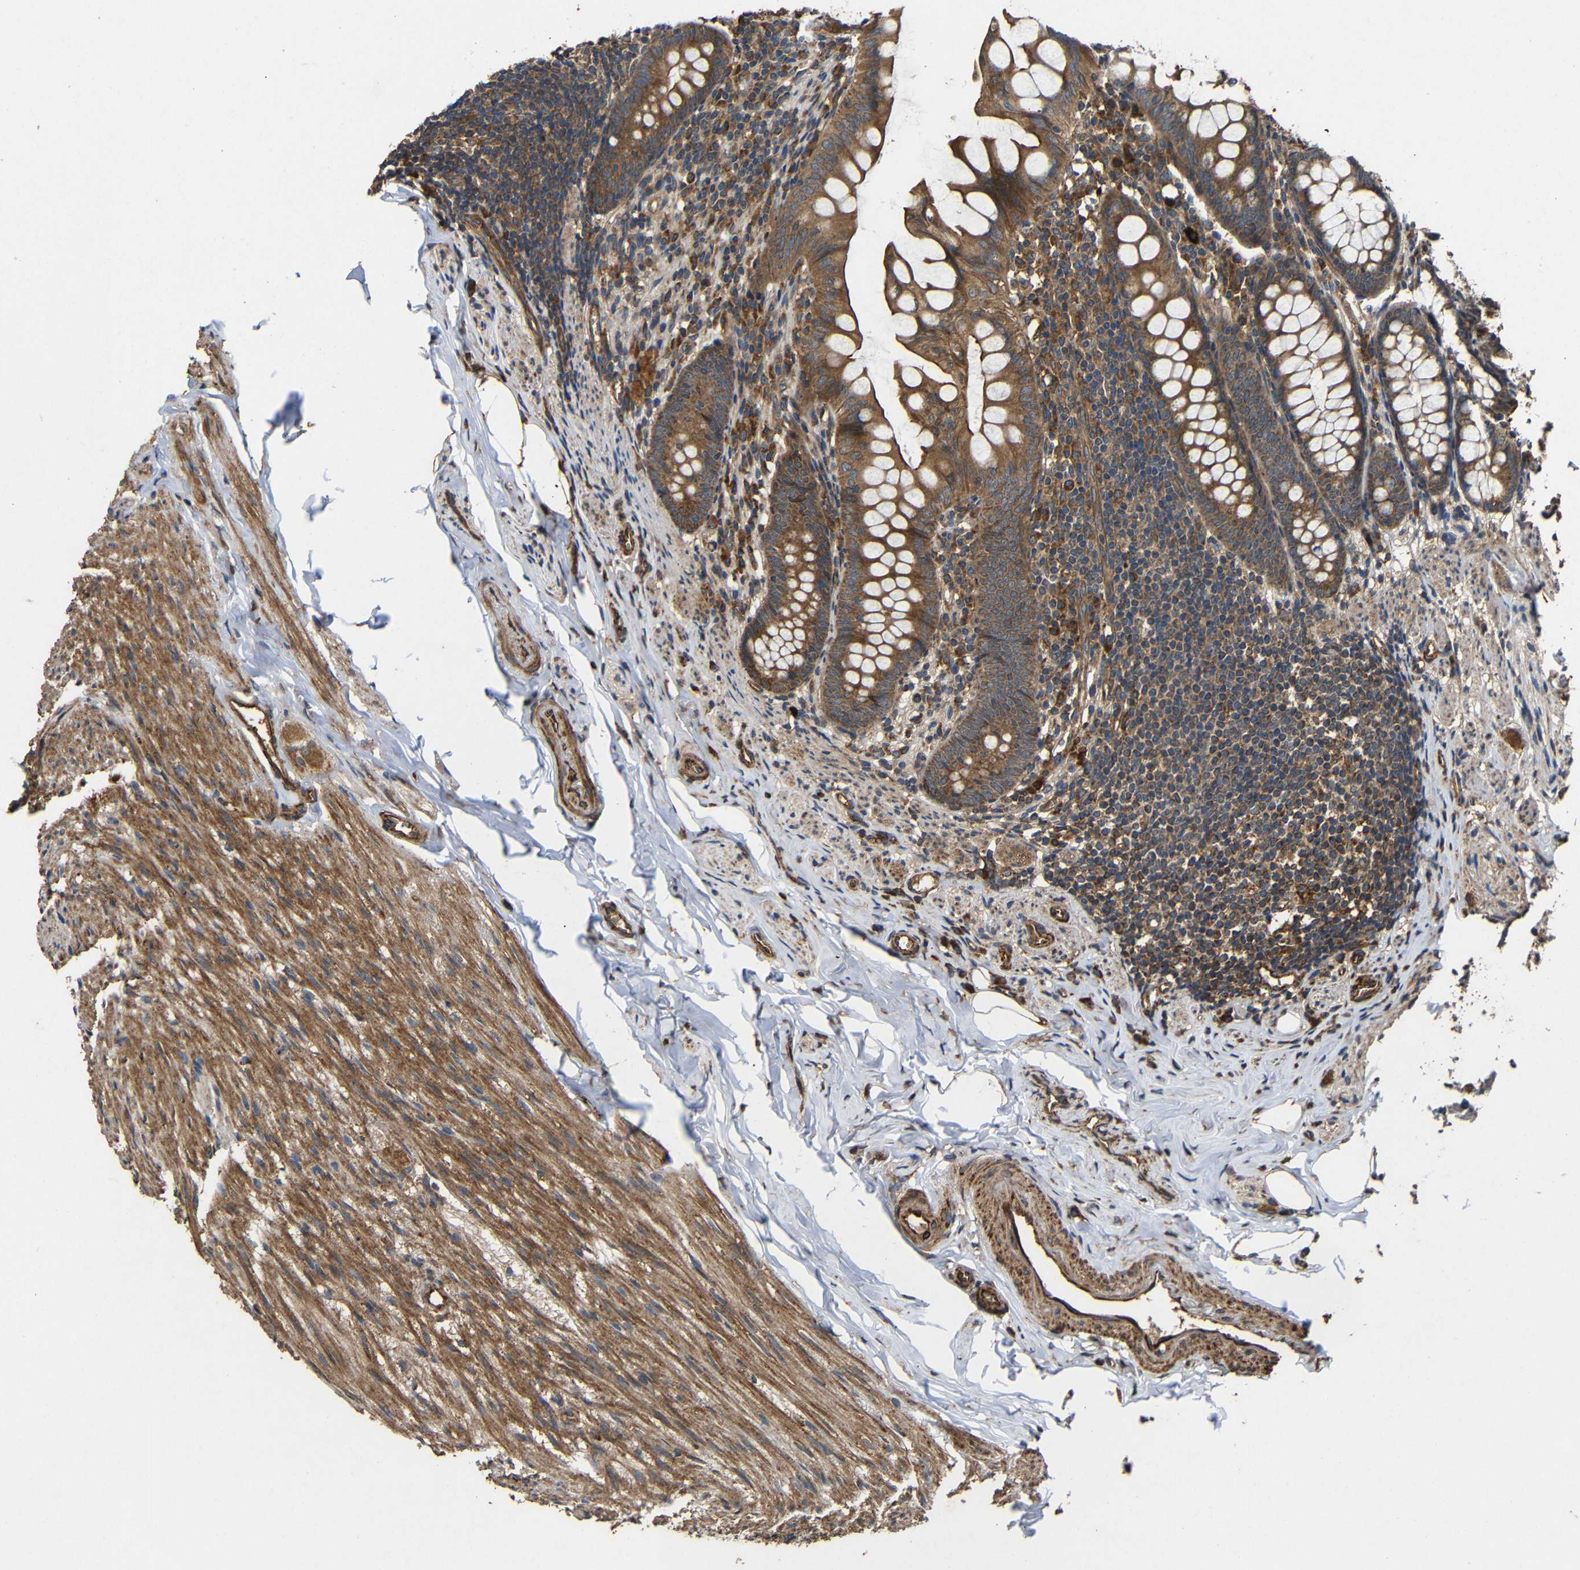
{"staining": {"intensity": "strong", "quantity": ">75%", "location": "cytoplasmic/membranous"}, "tissue": "appendix", "cell_type": "Glandular cells", "image_type": "normal", "snomed": [{"axis": "morphology", "description": "Normal tissue, NOS"}, {"axis": "topography", "description": "Appendix"}], "caption": "Protein analysis of benign appendix demonstrates strong cytoplasmic/membranous staining in approximately >75% of glandular cells.", "gene": "EIF2S1", "patient": {"sex": "female", "age": 77}}